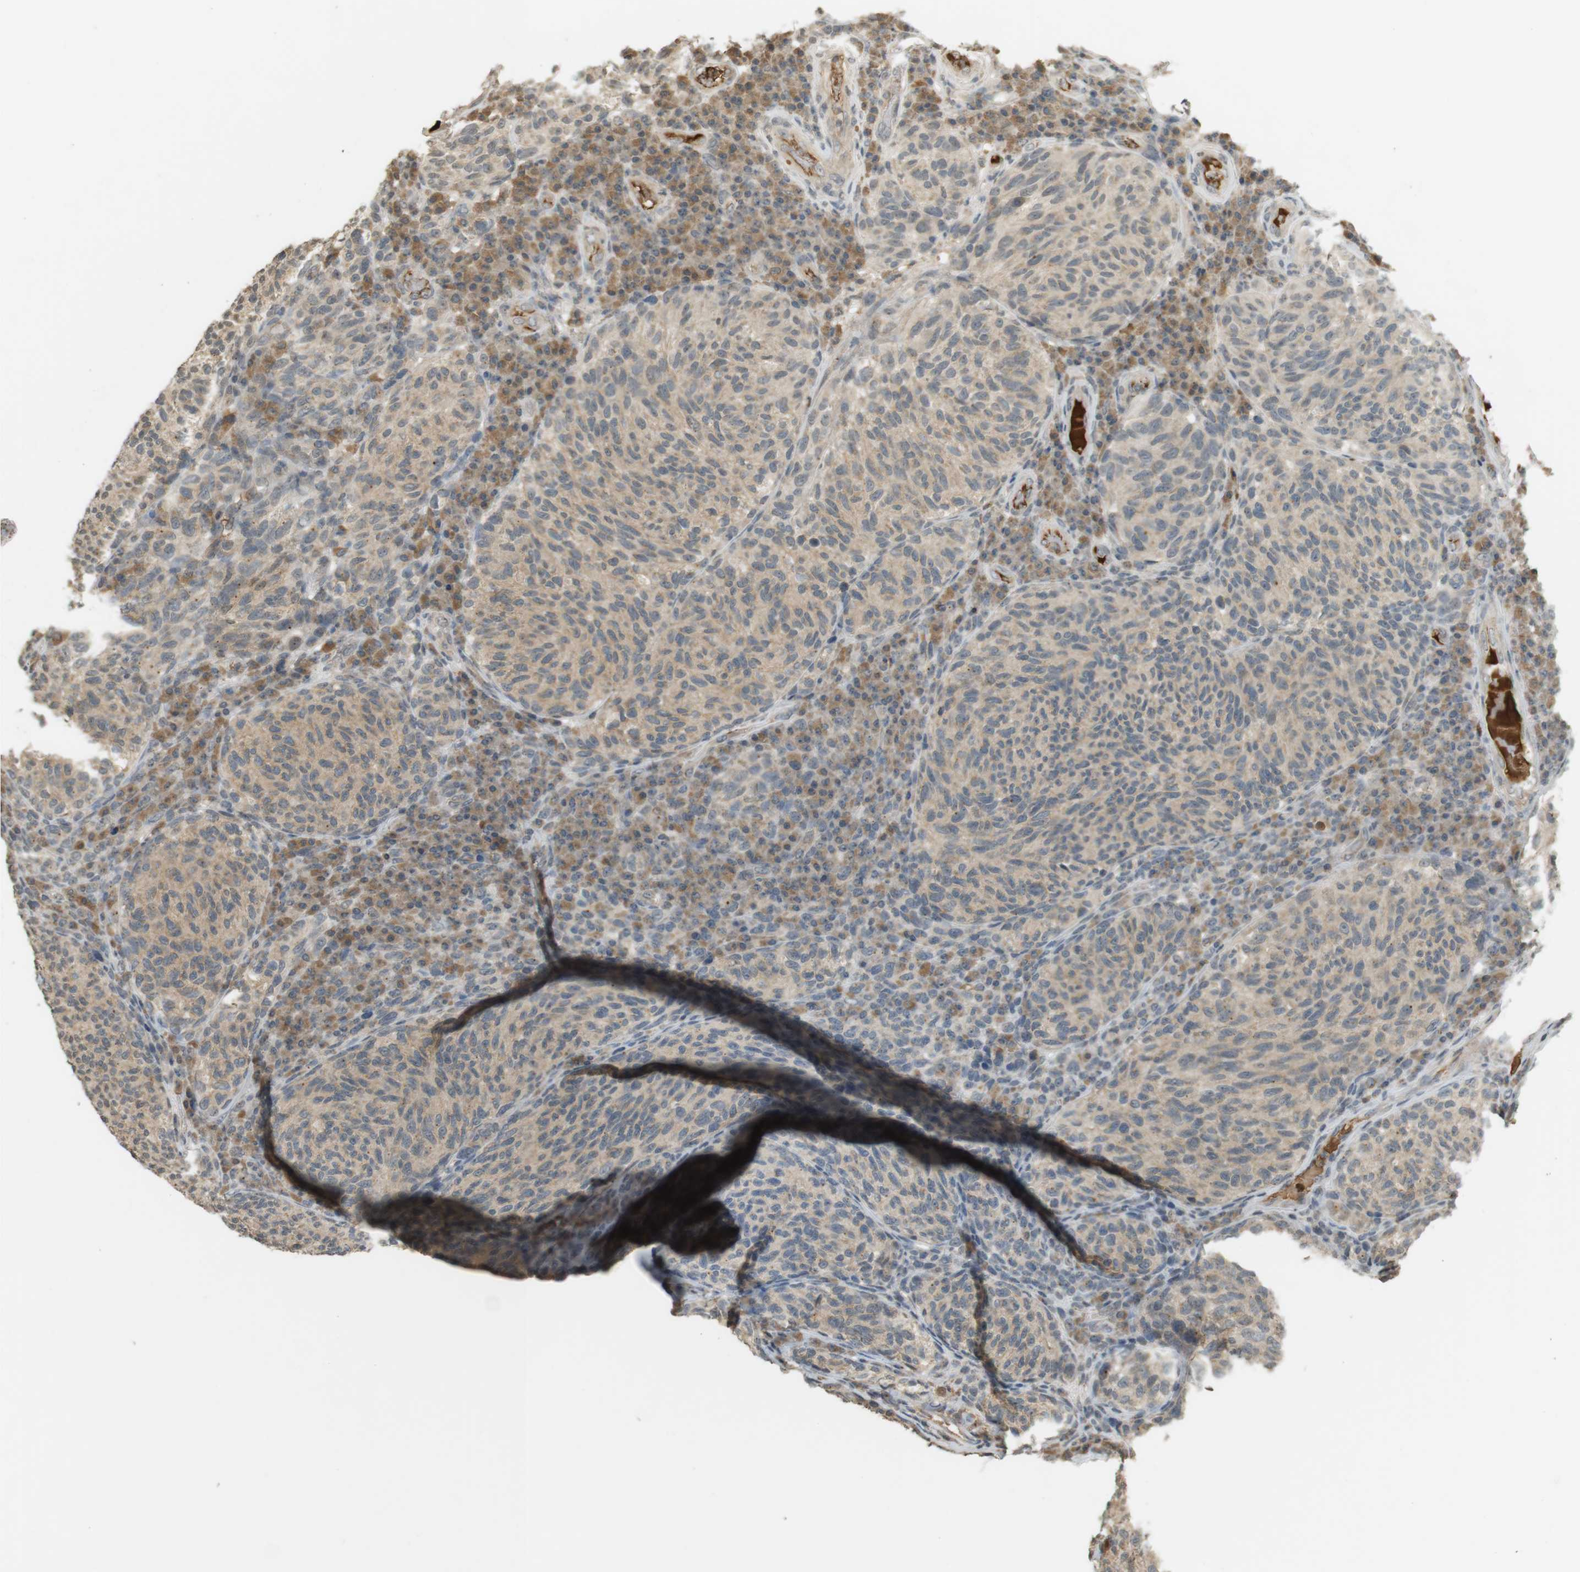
{"staining": {"intensity": "weak", "quantity": "25%-75%", "location": "cytoplasmic/membranous"}, "tissue": "melanoma", "cell_type": "Tumor cells", "image_type": "cancer", "snomed": [{"axis": "morphology", "description": "Malignant melanoma, NOS"}, {"axis": "topography", "description": "Skin"}], "caption": "IHC image of malignant melanoma stained for a protein (brown), which exhibits low levels of weak cytoplasmic/membranous positivity in approximately 25%-75% of tumor cells.", "gene": "SRR", "patient": {"sex": "female", "age": 73}}